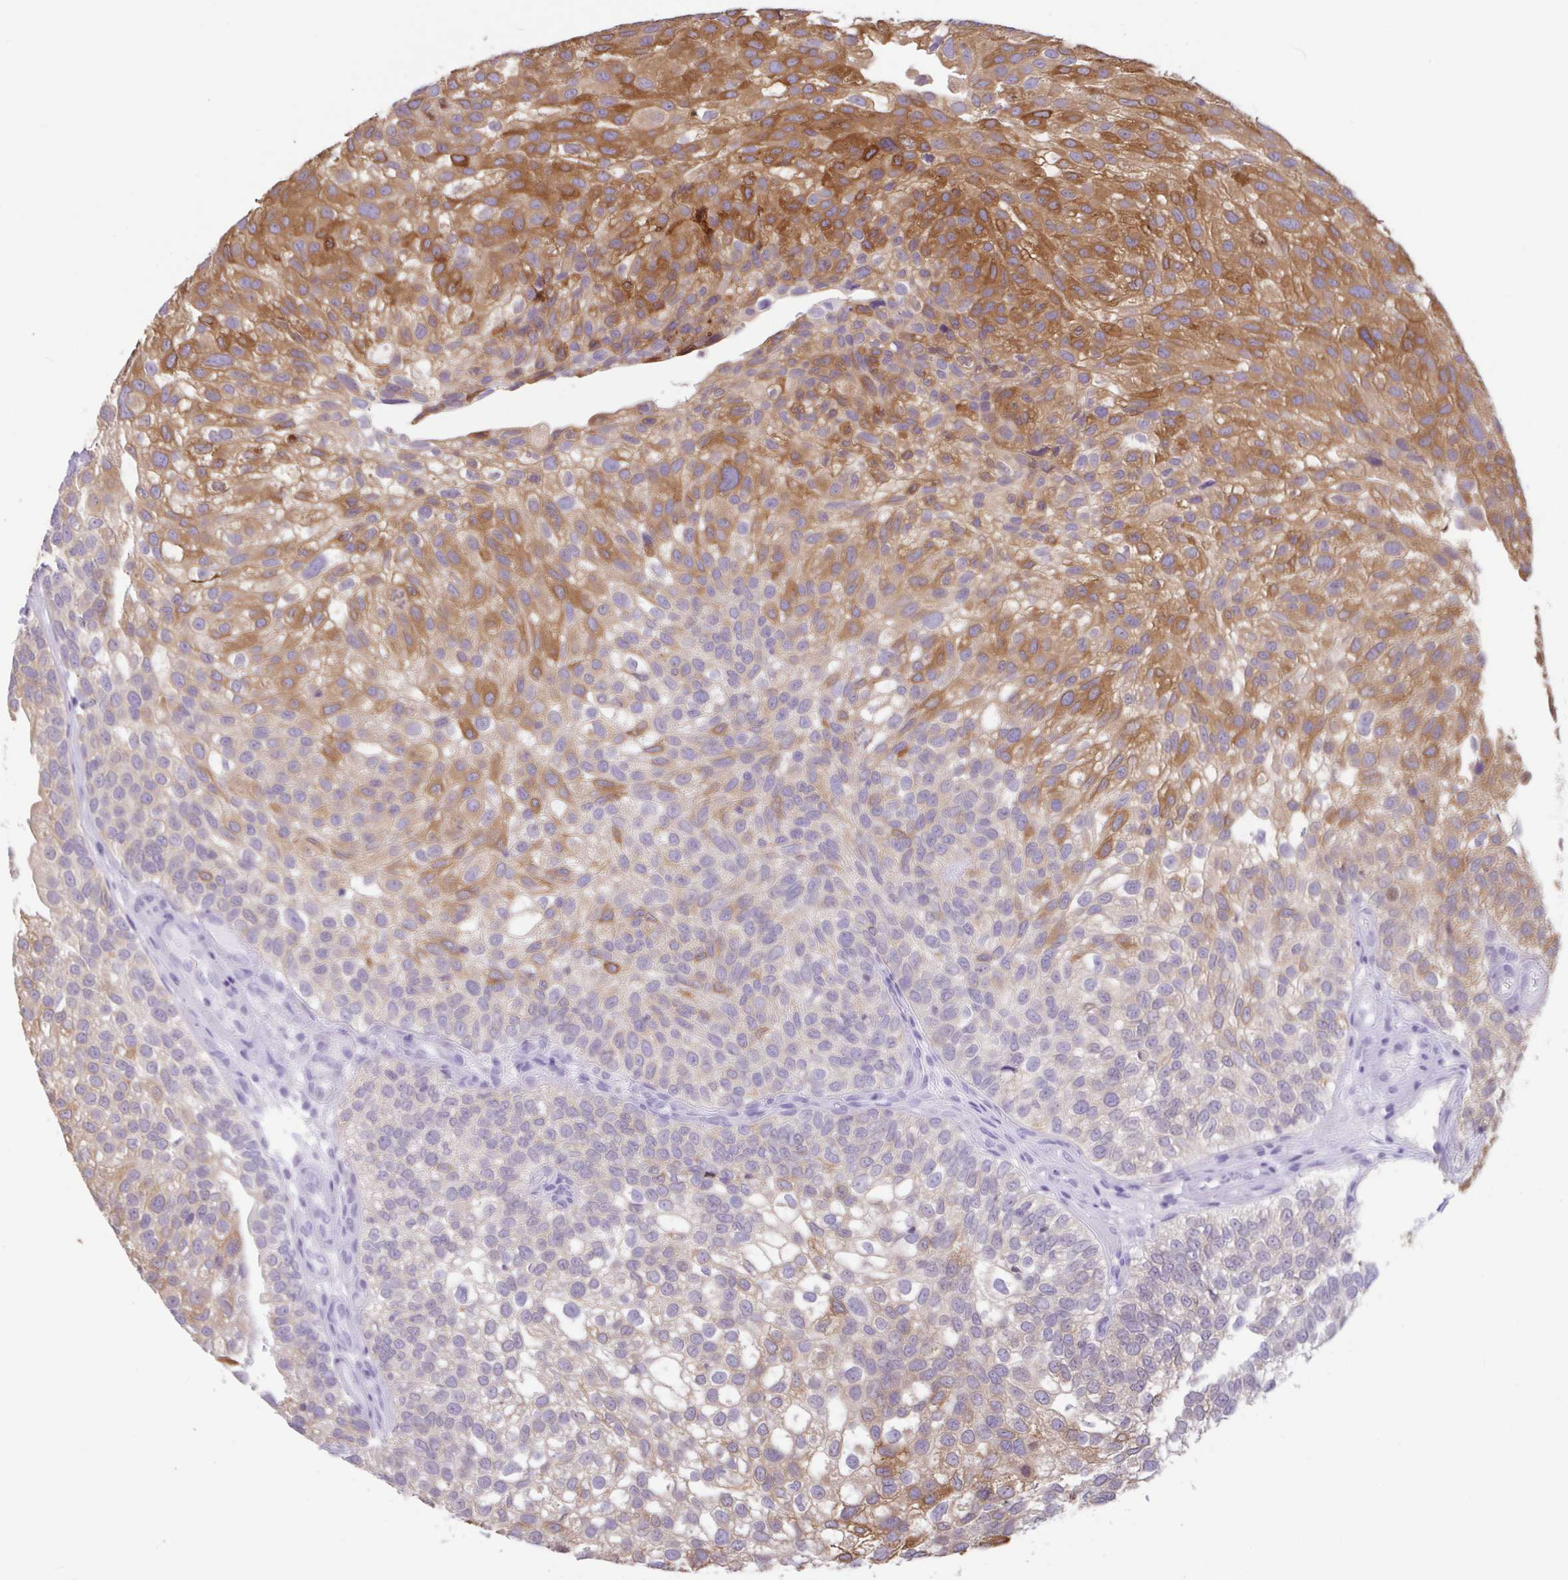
{"staining": {"intensity": "strong", "quantity": "25%-75%", "location": "cytoplasmic/membranous"}, "tissue": "urothelial cancer", "cell_type": "Tumor cells", "image_type": "cancer", "snomed": [{"axis": "morphology", "description": "Urothelial carcinoma, NOS"}, {"axis": "topography", "description": "Urinary bladder"}], "caption": "Protein analysis of transitional cell carcinoma tissue shows strong cytoplasmic/membranous staining in about 25%-75% of tumor cells. (brown staining indicates protein expression, while blue staining denotes nuclei).", "gene": "CTSE", "patient": {"sex": "male", "age": 87}}